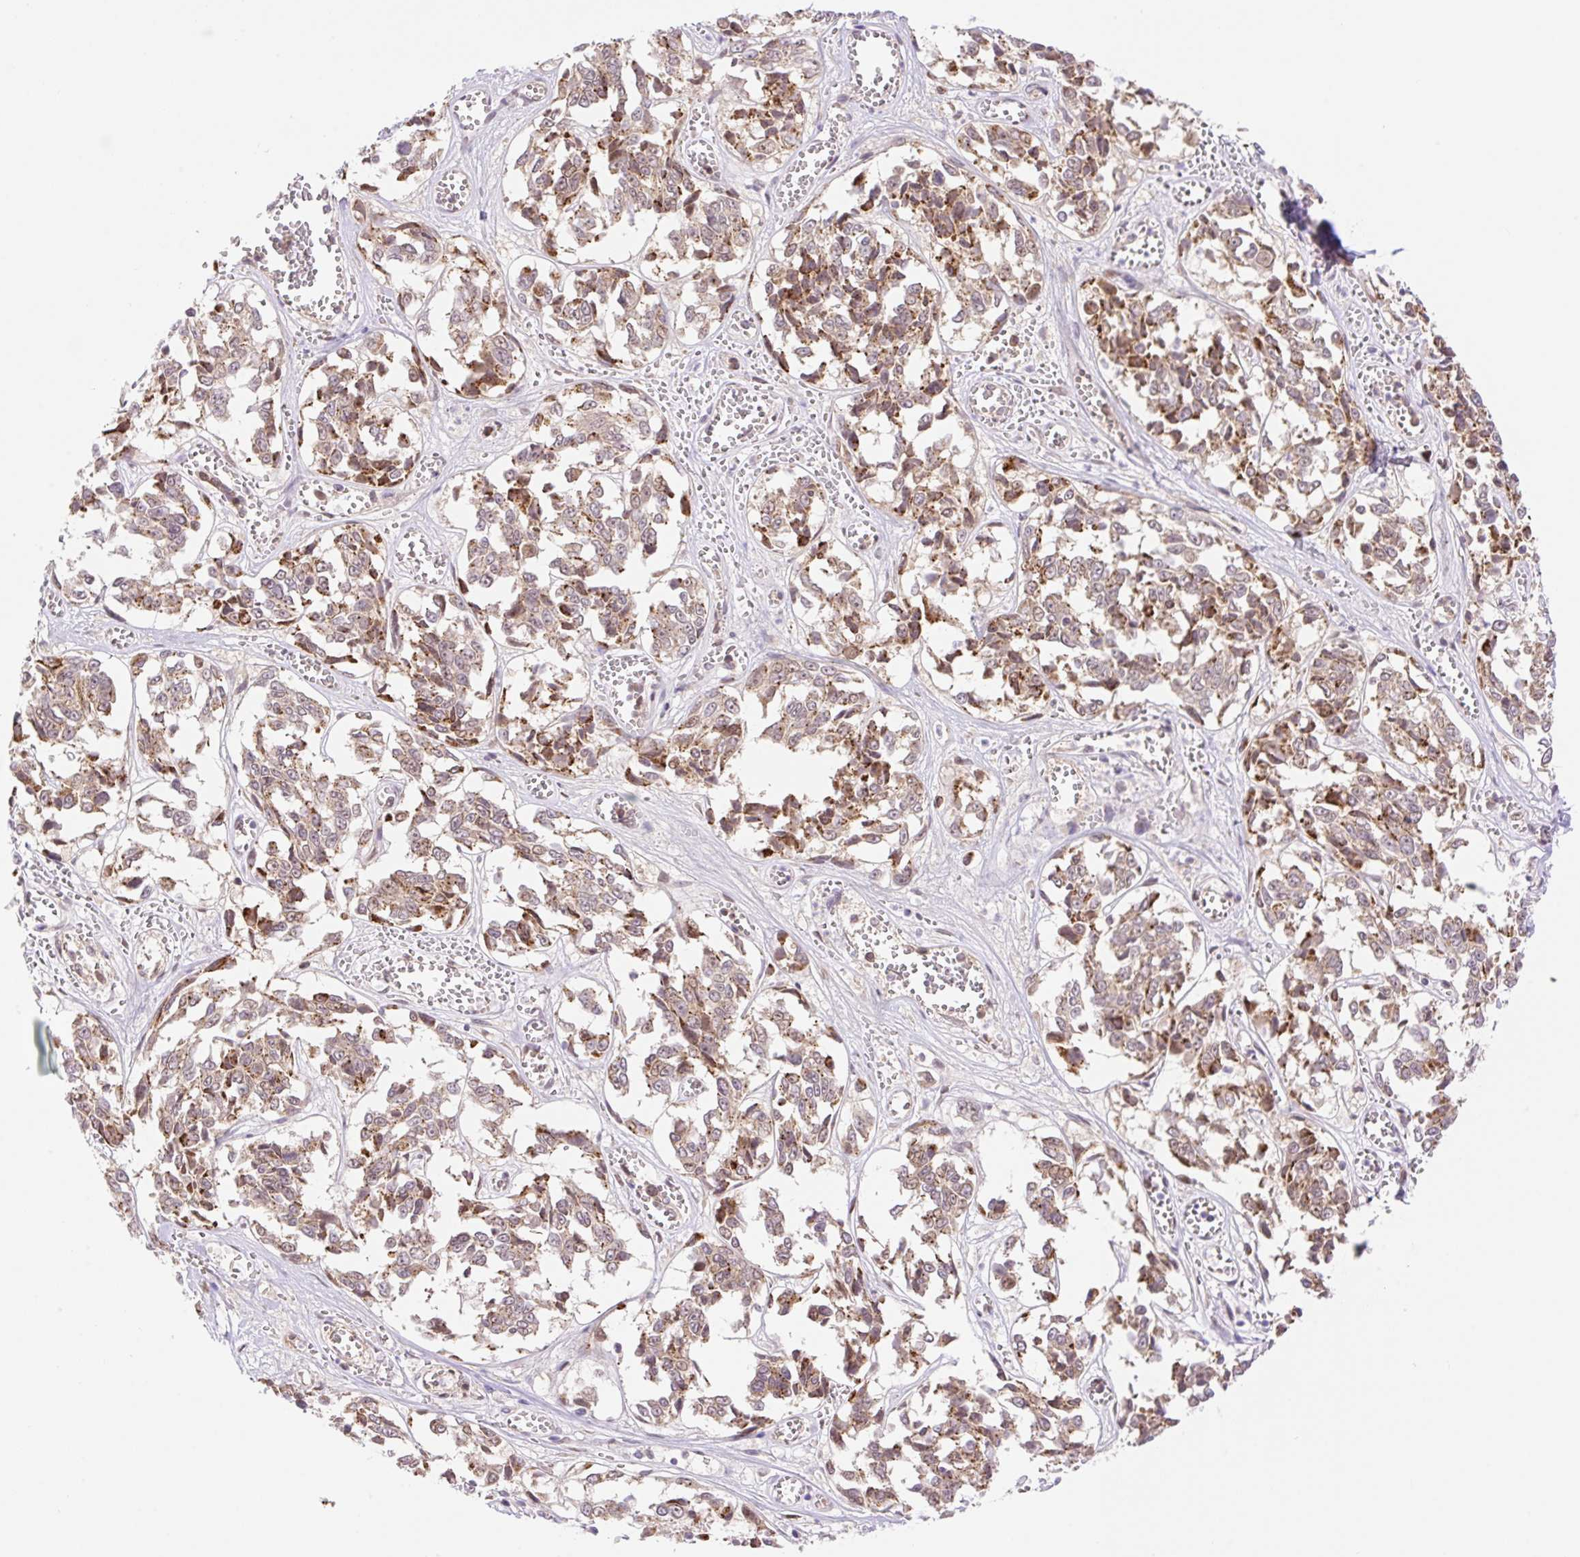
{"staining": {"intensity": "moderate", "quantity": ">75%", "location": "cytoplasmic/membranous,nuclear"}, "tissue": "melanoma", "cell_type": "Tumor cells", "image_type": "cancer", "snomed": [{"axis": "morphology", "description": "Malignant melanoma, NOS"}, {"axis": "topography", "description": "Skin"}], "caption": "Tumor cells reveal medium levels of moderate cytoplasmic/membranous and nuclear staining in approximately >75% of cells in human melanoma.", "gene": "VPS25", "patient": {"sex": "female", "age": 64}}